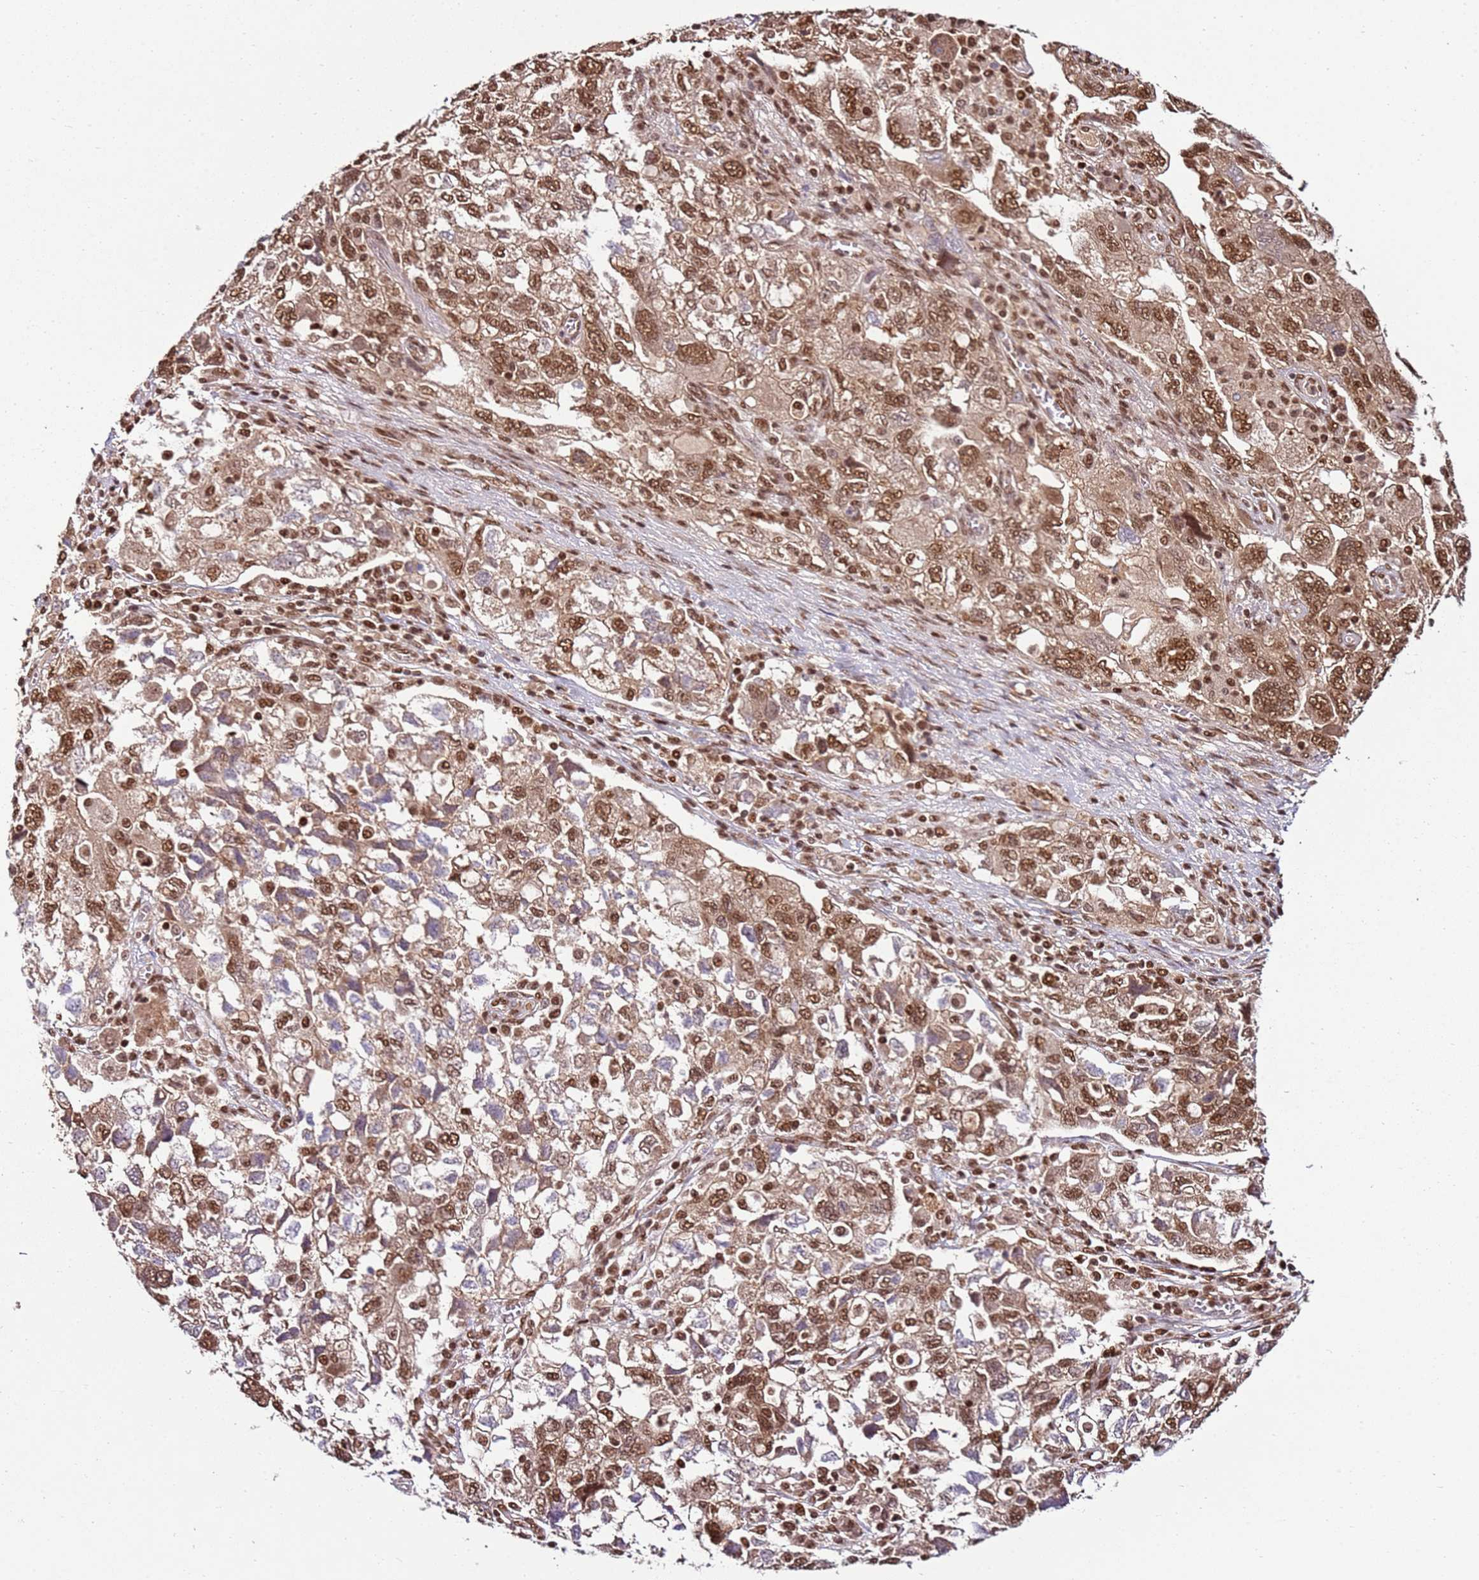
{"staining": {"intensity": "moderate", "quantity": ">75%", "location": "nuclear"}, "tissue": "ovarian cancer", "cell_type": "Tumor cells", "image_type": "cancer", "snomed": [{"axis": "morphology", "description": "Carcinoma, NOS"}, {"axis": "morphology", "description": "Cystadenocarcinoma, serous, NOS"}, {"axis": "topography", "description": "Ovary"}], "caption": "DAB (3,3'-diaminobenzidine) immunohistochemical staining of ovarian cancer (carcinoma) shows moderate nuclear protein expression in approximately >75% of tumor cells.", "gene": "ZBTB12", "patient": {"sex": "female", "age": 69}}